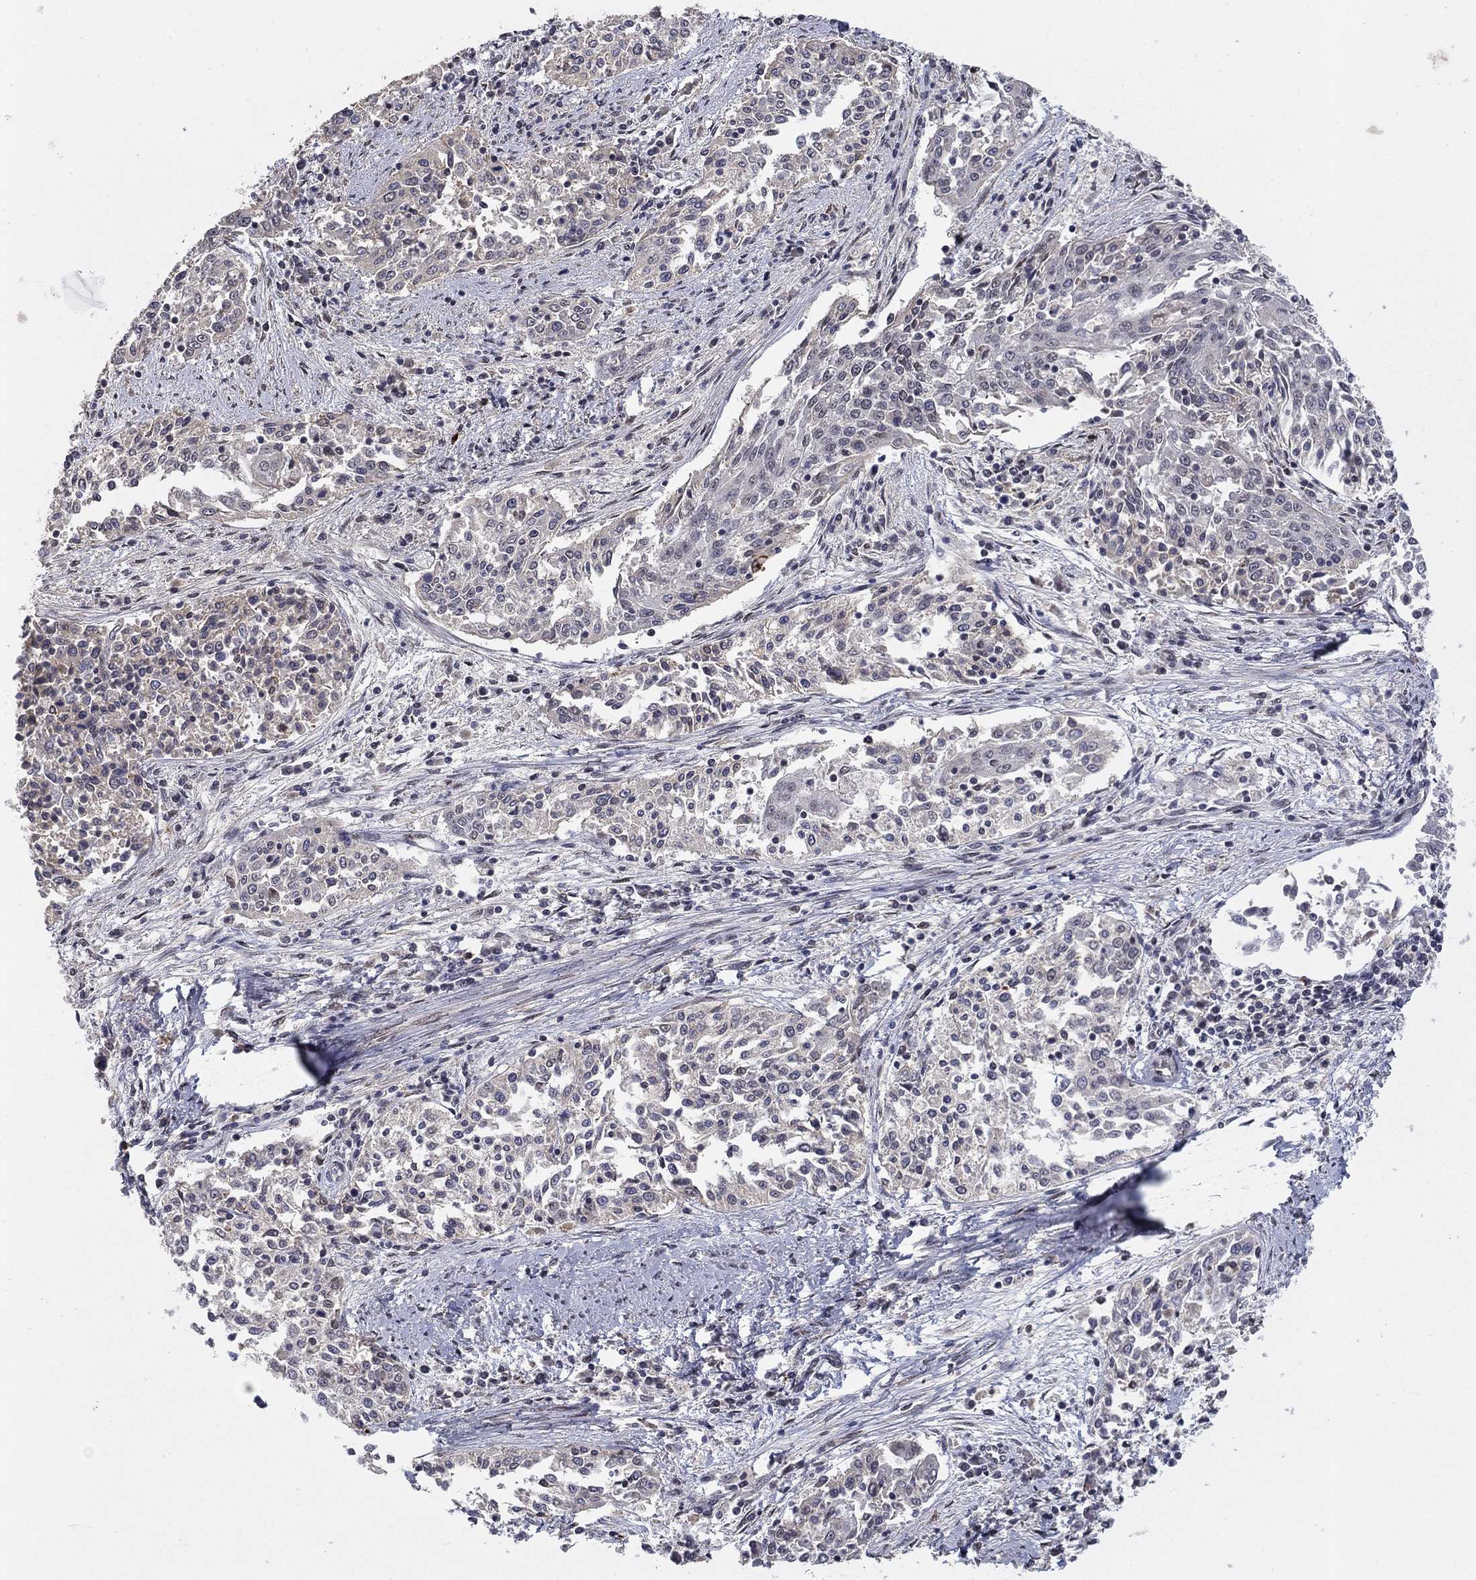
{"staining": {"intensity": "negative", "quantity": "none", "location": "none"}, "tissue": "cervical cancer", "cell_type": "Tumor cells", "image_type": "cancer", "snomed": [{"axis": "morphology", "description": "Squamous cell carcinoma, NOS"}, {"axis": "topography", "description": "Cervix"}], "caption": "Immunohistochemistry (IHC) histopathology image of neoplastic tissue: human squamous cell carcinoma (cervical) stained with DAB (3,3'-diaminobenzidine) displays no significant protein staining in tumor cells.", "gene": "GRIA3", "patient": {"sex": "female", "age": 41}}